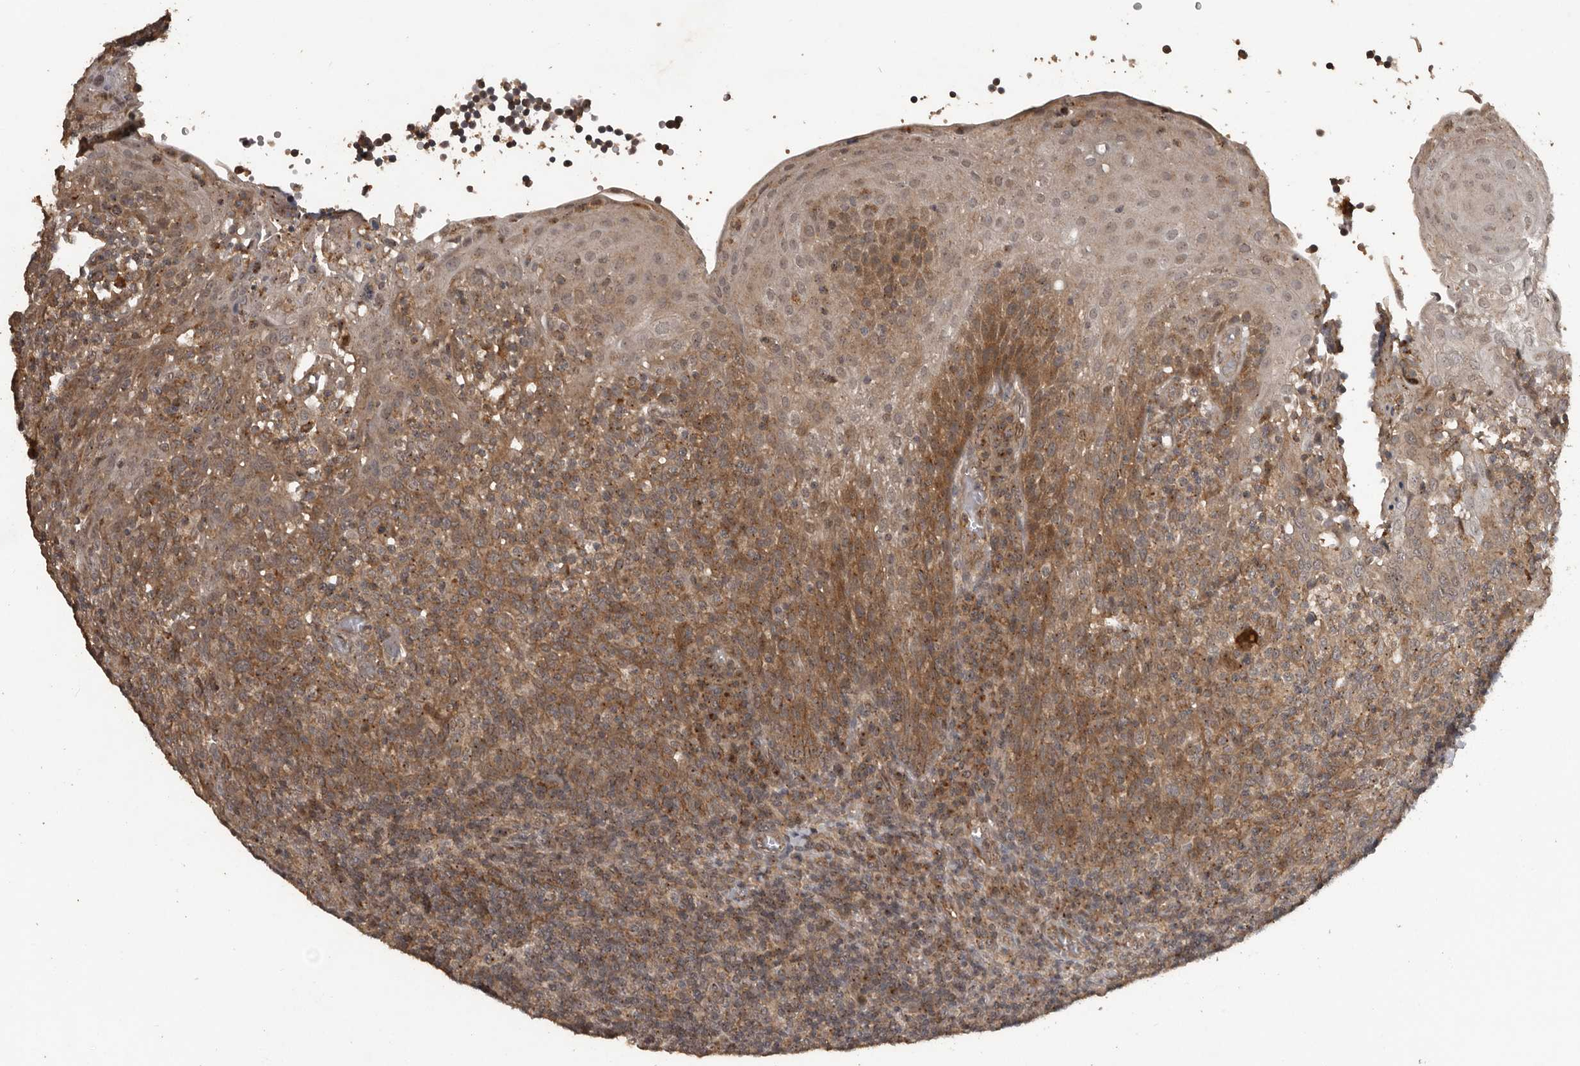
{"staining": {"intensity": "moderate", "quantity": "25%-75%", "location": "cytoplasmic/membranous"}, "tissue": "tonsil", "cell_type": "Non-germinal center cells", "image_type": "normal", "snomed": [{"axis": "morphology", "description": "Normal tissue, NOS"}, {"axis": "topography", "description": "Tonsil"}], "caption": "High-magnification brightfield microscopy of unremarkable tonsil stained with DAB (brown) and counterstained with hematoxylin (blue). non-germinal center cells exhibit moderate cytoplasmic/membranous positivity is seen in approximately25%-75% of cells.", "gene": "CEP350", "patient": {"sex": "female", "age": 19}}